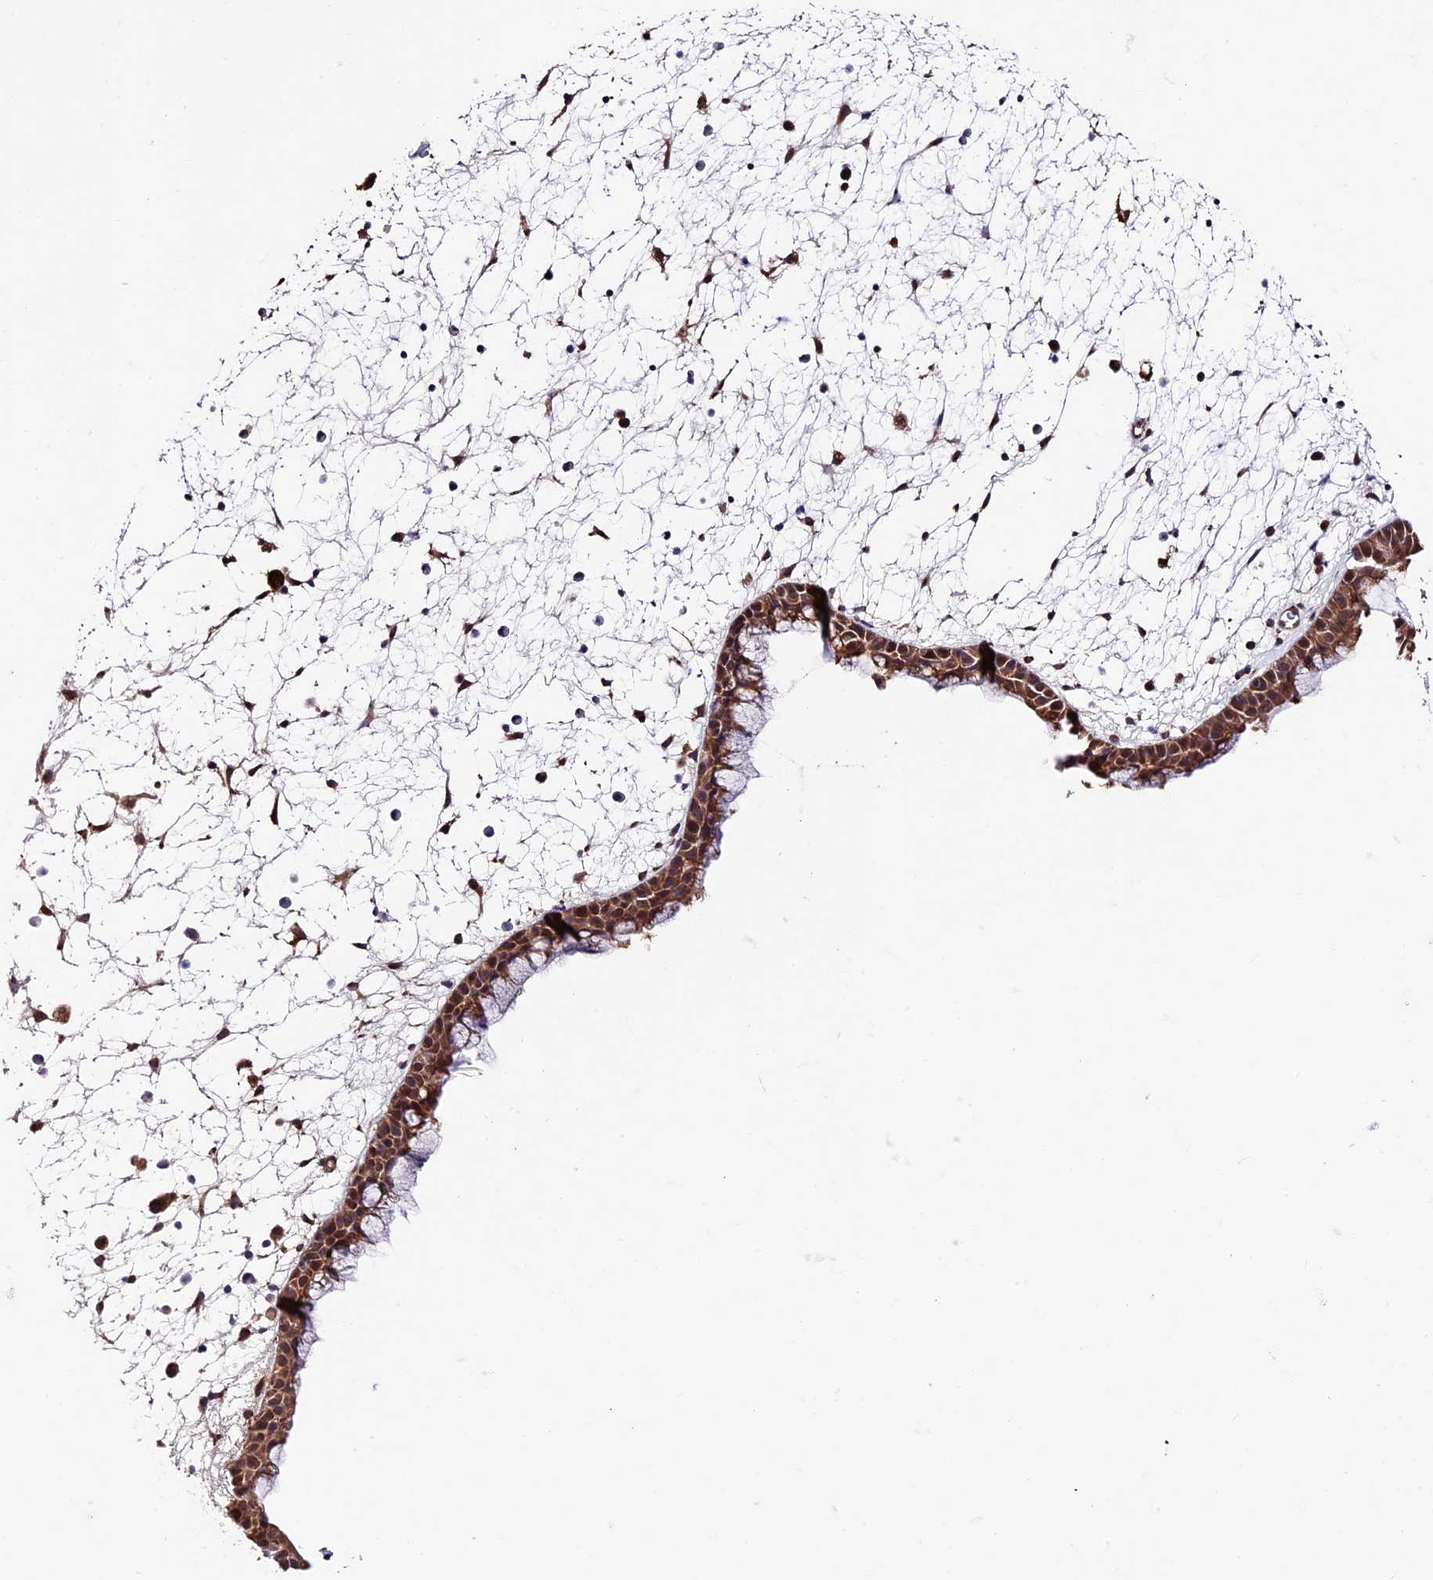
{"staining": {"intensity": "moderate", "quantity": ">75%", "location": "cytoplasmic/membranous"}, "tissue": "nasopharynx", "cell_type": "Respiratory epithelial cells", "image_type": "normal", "snomed": [{"axis": "morphology", "description": "Normal tissue, NOS"}, {"axis": "morphology", "description": "Inflammation, NOS"}, {"axis": "morphology", "description": "Malignant melanoma, Metastatic site"}, {"axis": "topography", "description": "Nasopharynx"}], "caption": "IHC (DAB (3,3'-diaminobenzidine)) staining of benign nasopharynx exhibits moderate cytoplasmic/membranous protein expression in approximately >75% of respiratory epithelial cells.", "gene": "LSM7", "patient": {"sex": "male", "age": 70}}